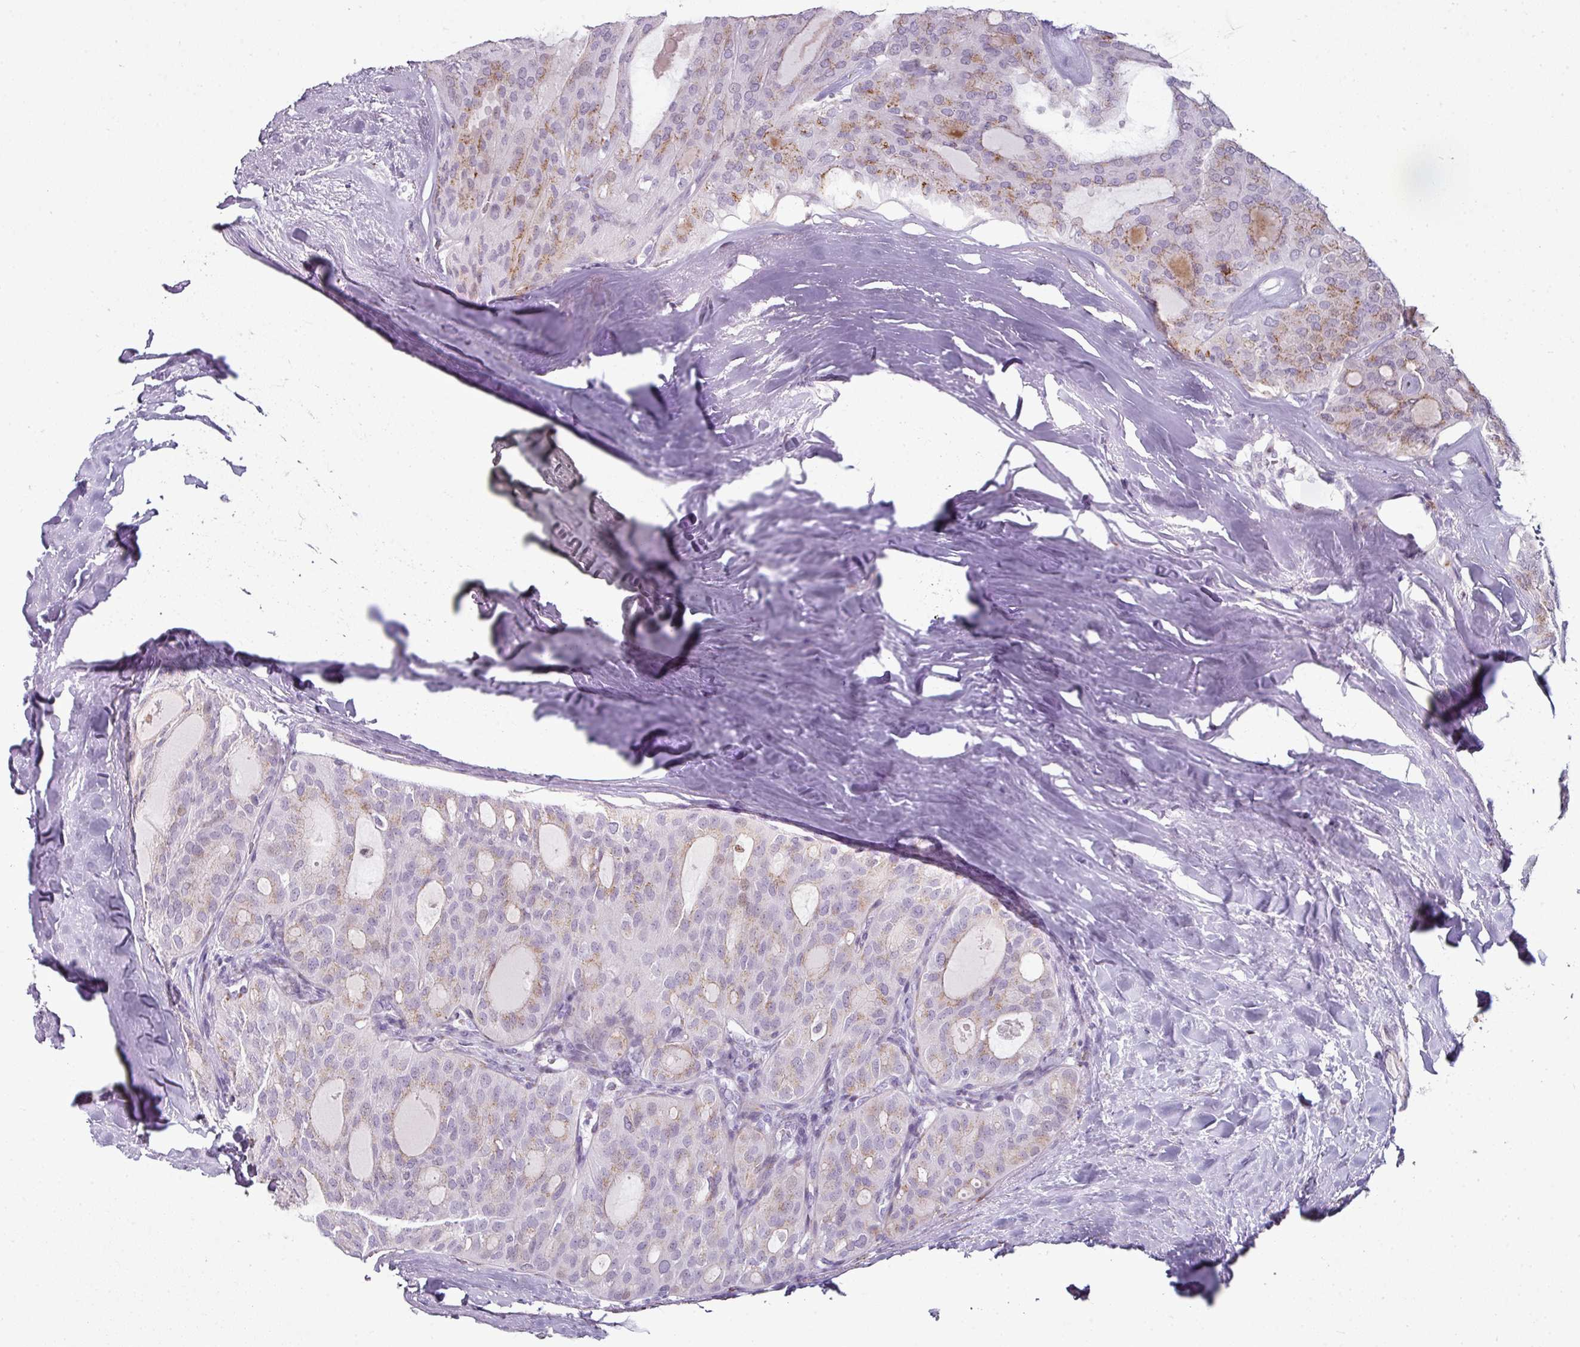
{"staining": {"intensity": "moderate", "quantity": "<25%", "location": "cytoplasmic/membranous,nuclear"}, "tissue": "thyroid cancer", "cell_type": "Tumor cells", "image_type": "cancer", "snomed": [{"axis": "morphology", "description": "Follicular adenoma carcinoma, NOS"}, {"axis": "topography", "description": "Thyroid gland"}], "caption": "This is an image of IHC staining of thyroid cancer (follicular adenoma carcinoma), which shows moderate staining in the cytoplasmic/membranous and nuclear of tumor cells.", "gene": "SYT8", "patient": {"sex": "male", "age": 75}}